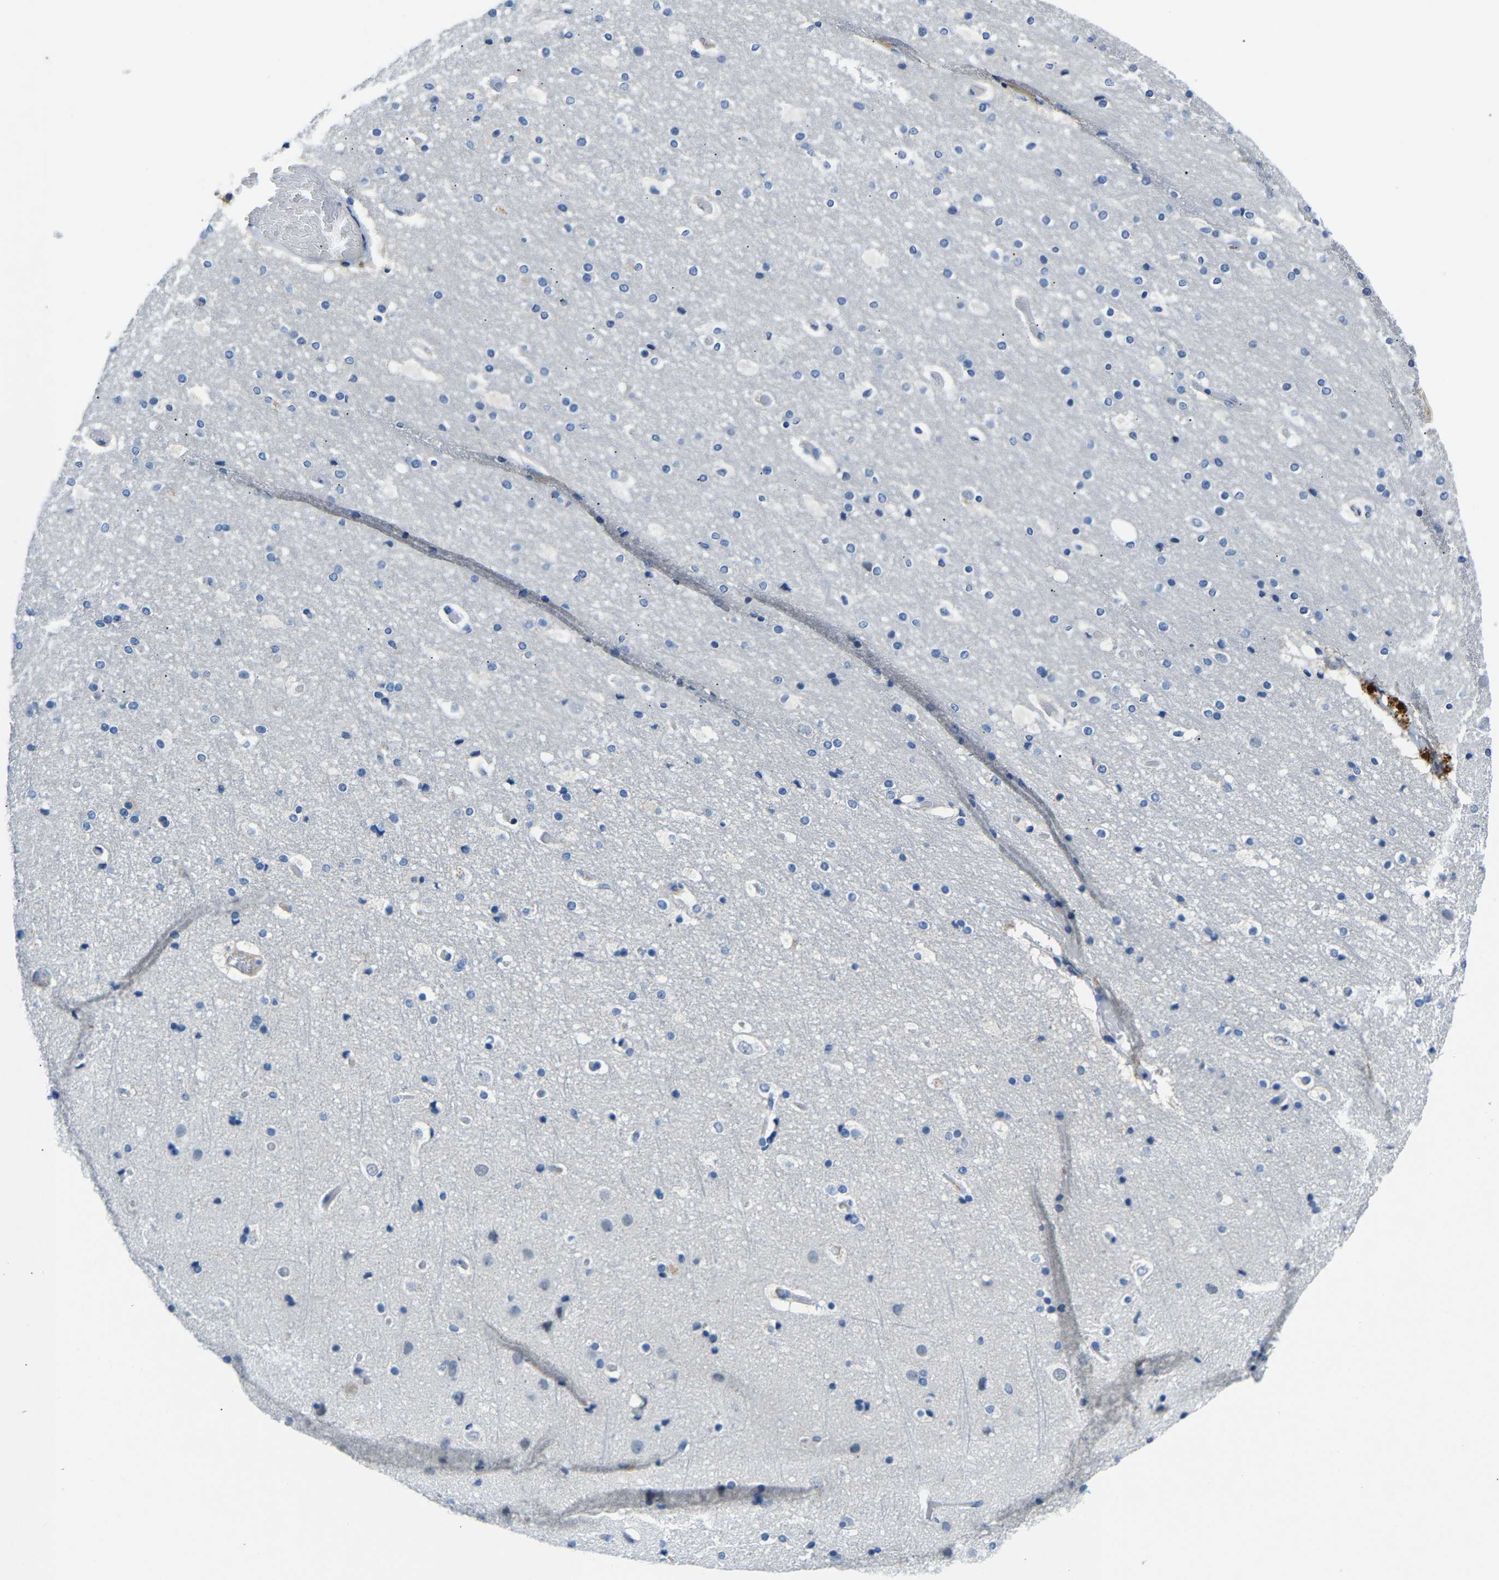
{"staining": {"intensity": "negative", "quantity": "none", "location": "none"}, "tissue": "cerebral cortex", "cell_type": "Endothelial cells", "image_type": "normal", "snomed": [{"axis": "morphology", "description": "Normal tissue, NOS"}, {"axis": "topography", "description": "Cerebral cortex"}], "caption": "DAB (3,3'-diaminobenzidine) immunohistochemical staining of normal cerebral cortex shows no significant expression in endothelial cells.", "gene": "DNAAF5", "patient": {"sex": "male", "age": 57}}